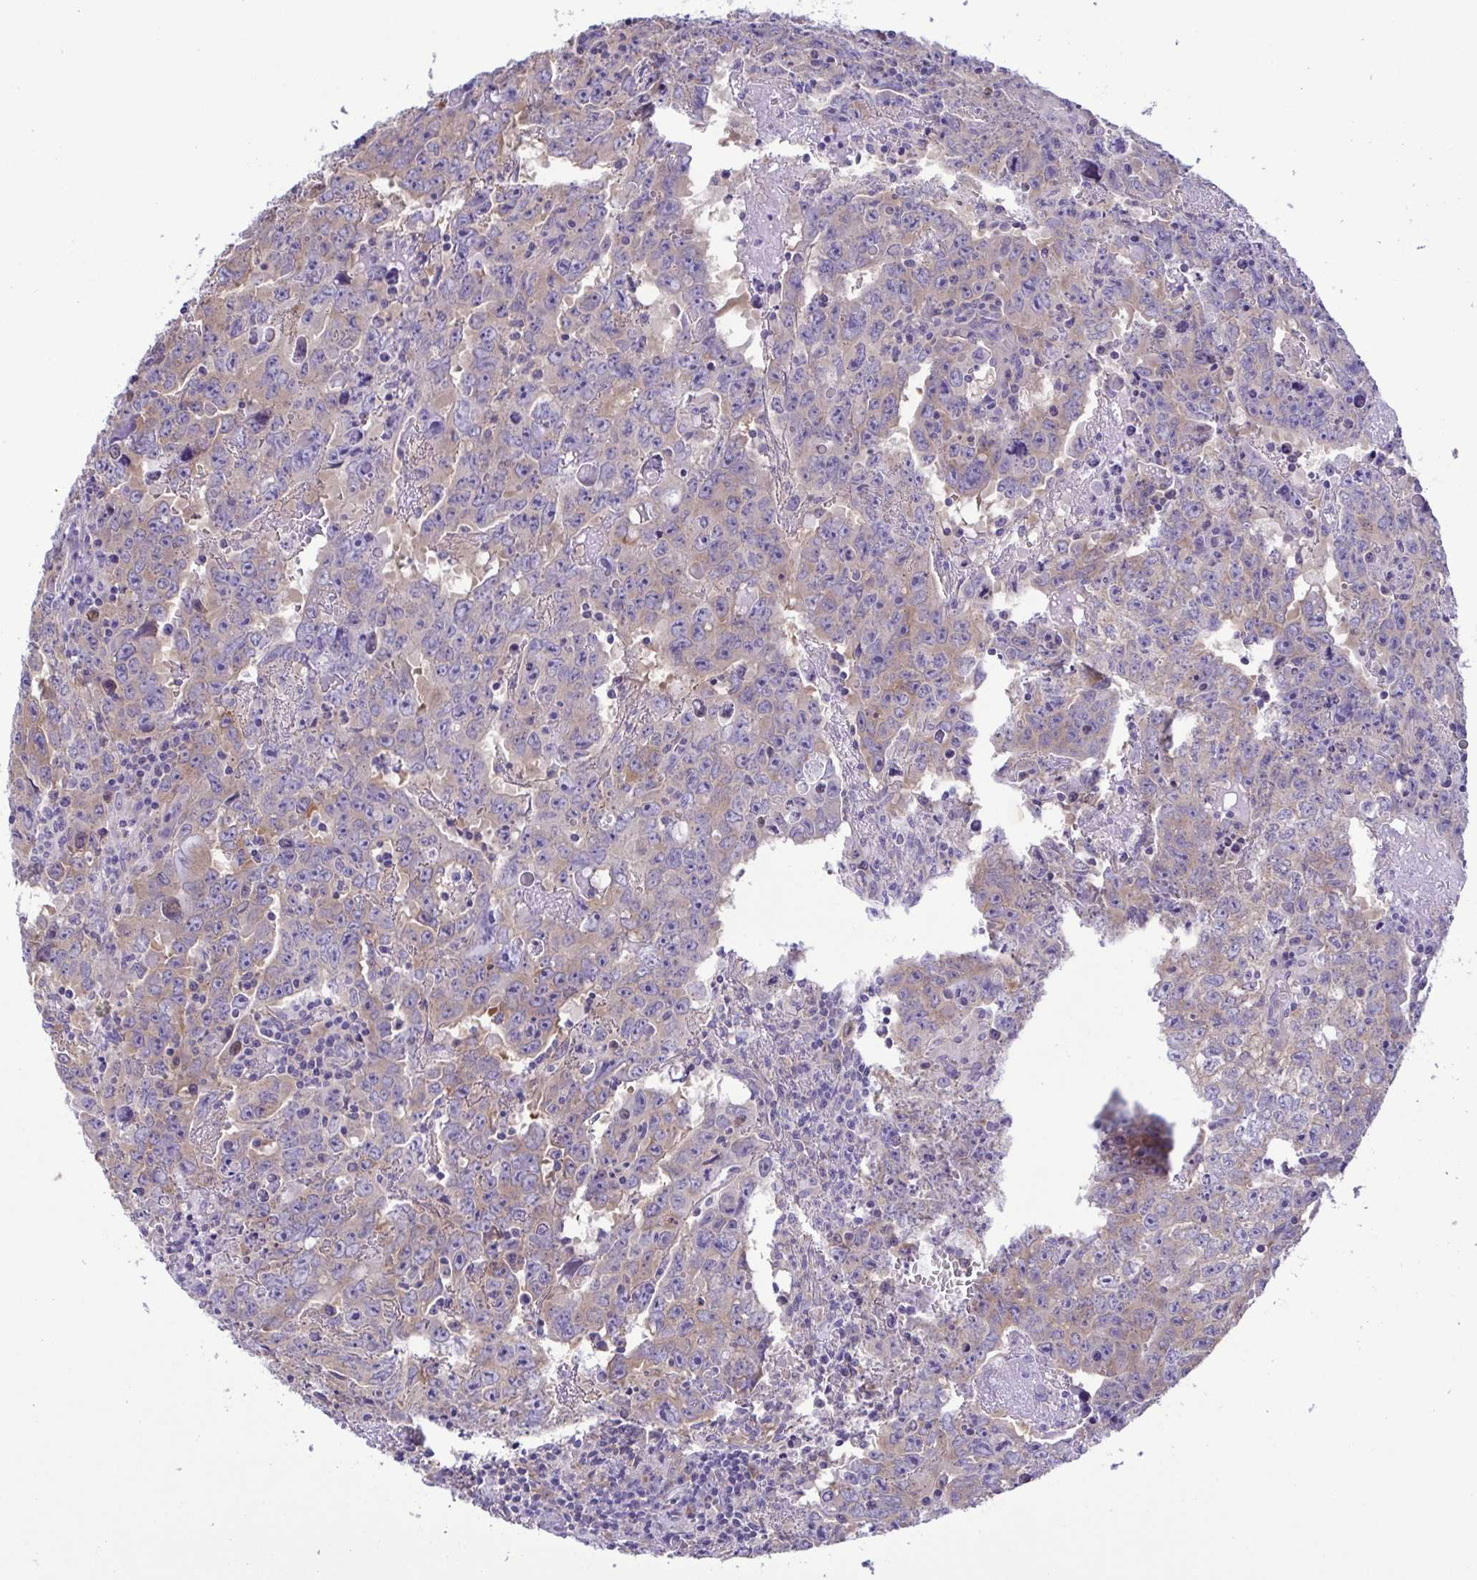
{"staining": {"intensity": "weak", "quantity": ">75%", "location": "cytoplasmic/membranous"}, "tissue": "testis cancer", "cell_type": "Tumor cells", "image_type": "cancer", "snomed": [{"axis": "morphology", "description": "Carcinoma, Embryonal, NOS"}, {"axis": "topography", "description": "Testis"}], "caption": "The image reveals immunohistochemical staining of testis embryonal carcinoma. There is weak cytoplasmic/membranous expression is present in about >75% of tumor cells.", "gene": "TNNI3", "patient": {"sex": "male", "age": 22}}